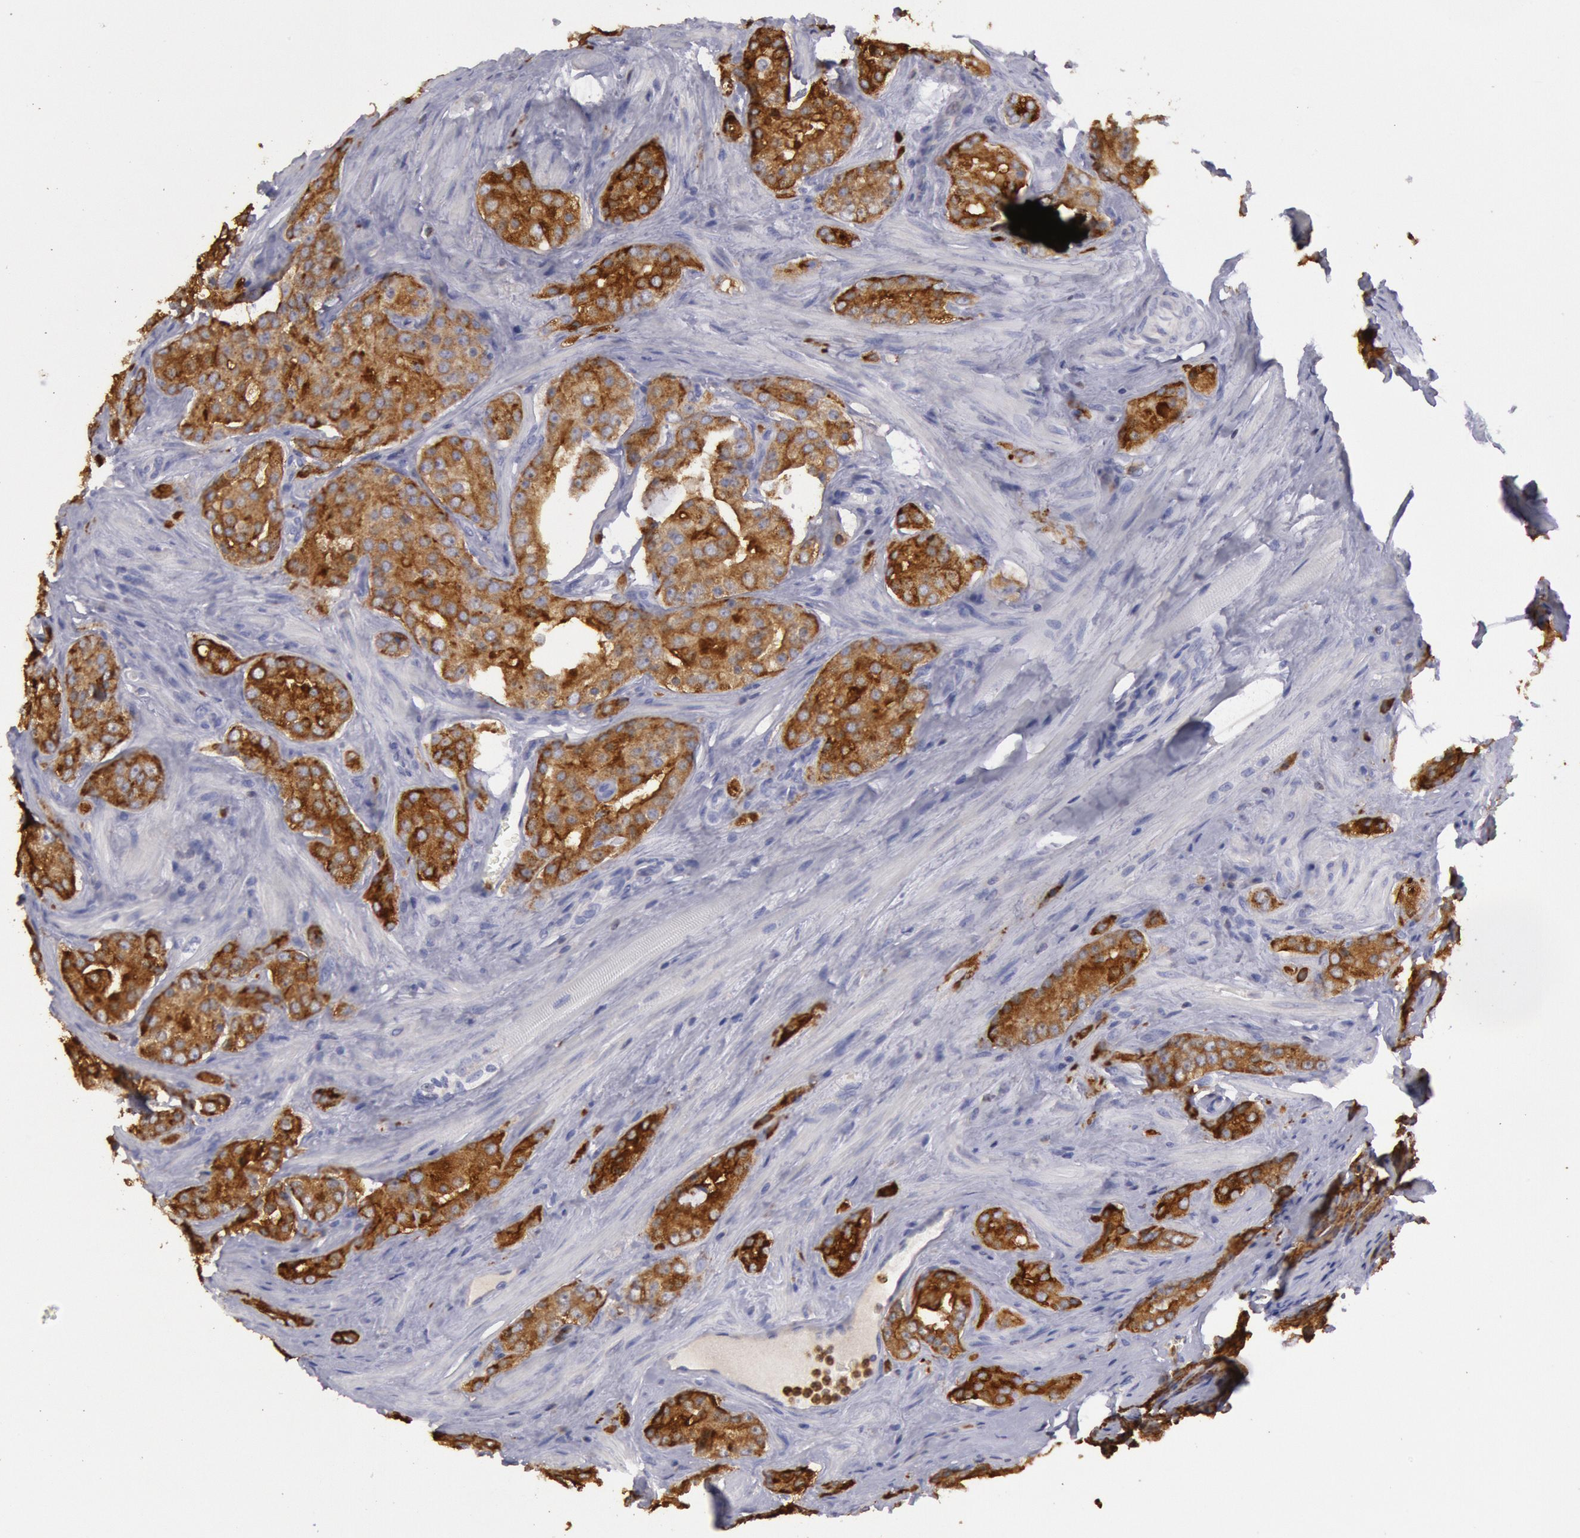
{"staining": {"intensity": "moderate", "quantity": ">75%", "location": "cytoplasmic/membranous"}, "tissue": "prostate cancer", "cell_type": "Tumor cells", "image_type": "cancer", "snomed": [{"axis": "morphology", "description": "Adenocarcinoma, Medium grade"}, {"axis": "topography", "description": "Prostate"}], "caption": "A brown stain highlights moderate cytoplasmic/membranous positivity of a protein in human prostate medium-grade adenocarcinoma tumor cells.", "gene": "RAB27A", "patient": {"sex": "male", "age": 60}}